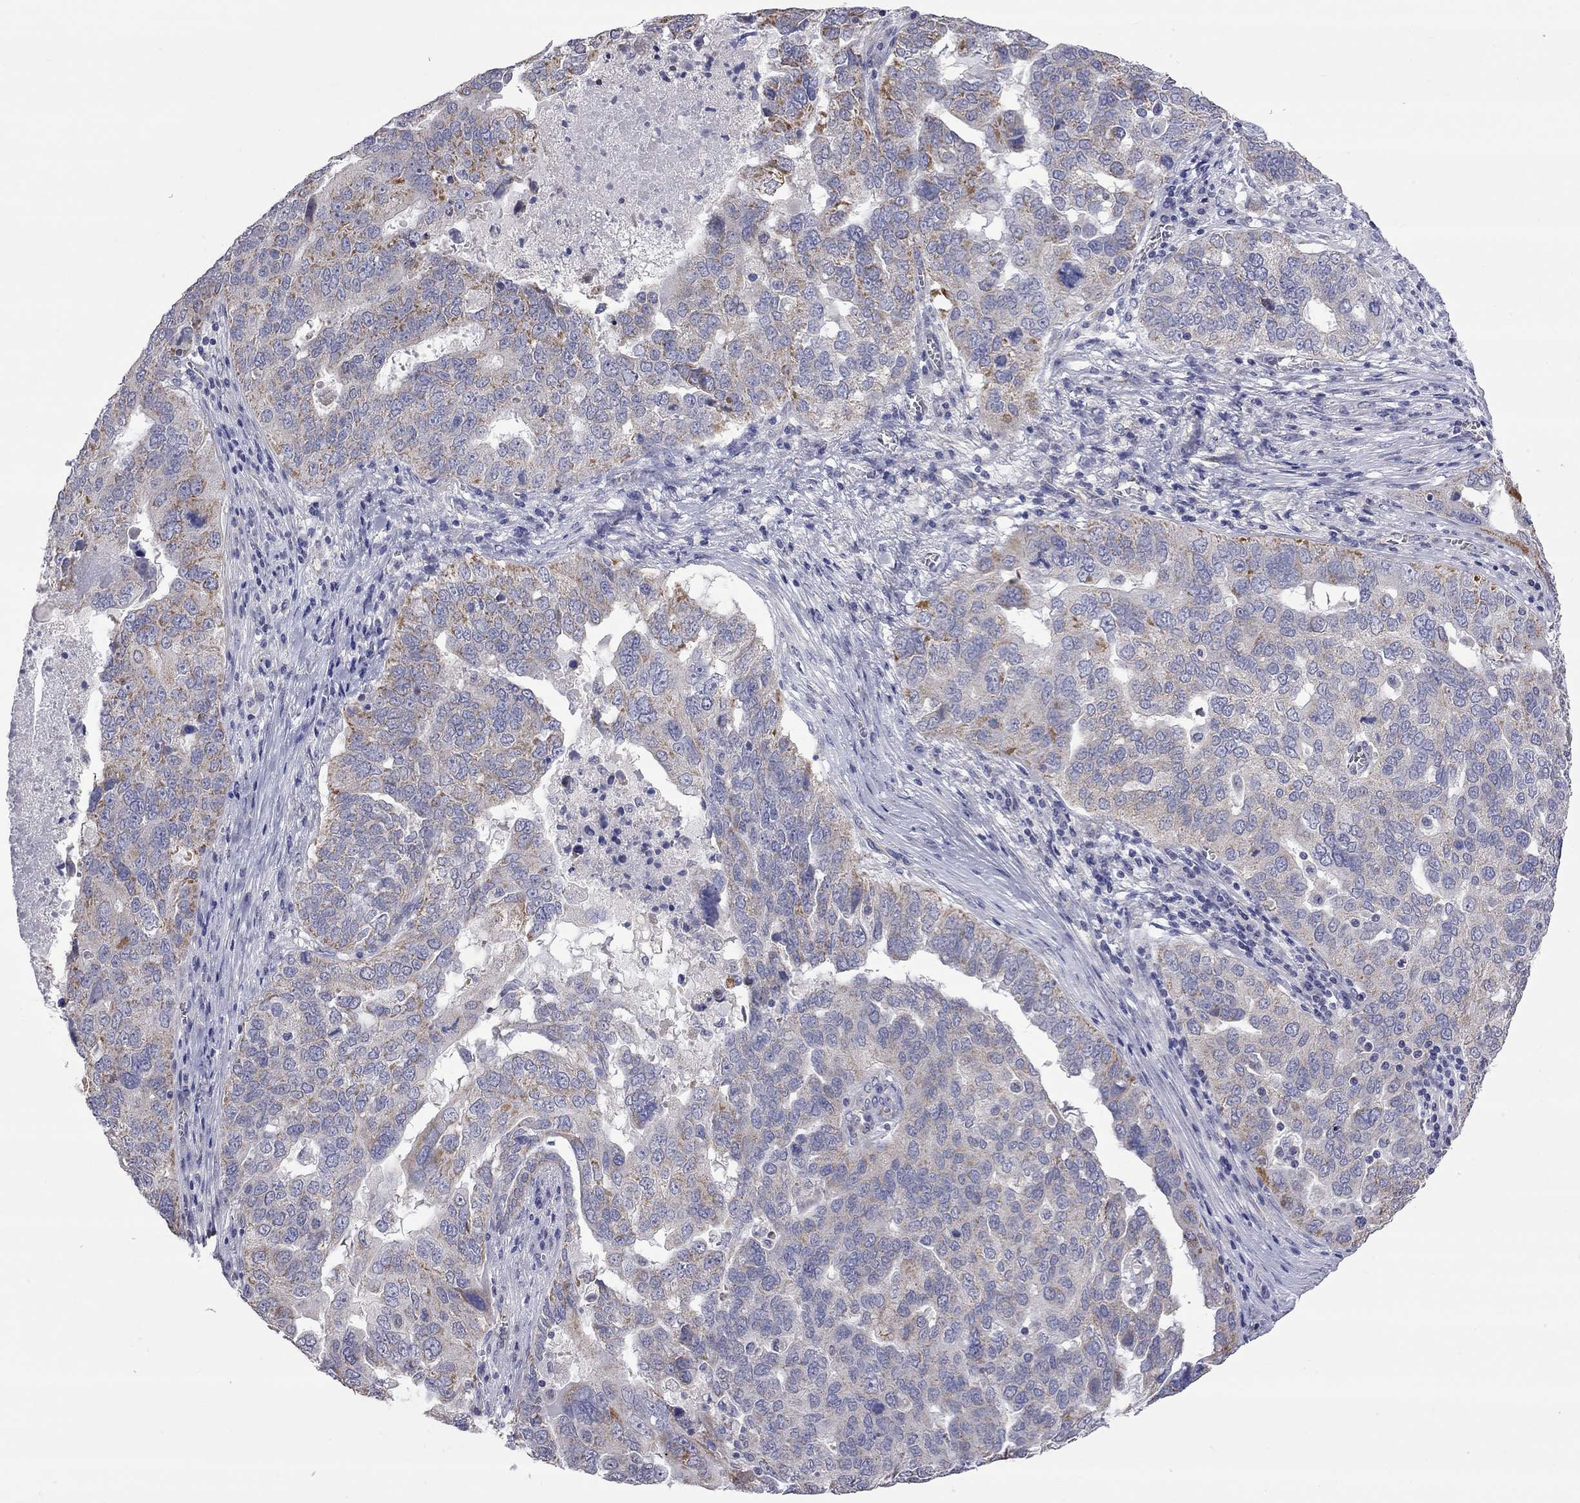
{"staining": {"intensity": "moderate", "quantity": "<25%", "location": "cytoplasmic/membranous"}, "tissue": "ovarian cancer", "cell_type": "Tumor cells", "image_type": "cancer", "snomed": [{"axis": "morphology", "description": "Carcinoma, endometroid"}, {"axis": "topography", "description": "Soft tissue"}, {"axis": "topography", "description": "Ovary"}], "caption": "Ovarian cancer was stained to show a protein in brown. There is low levels of moderate cytoplasmic/membranous positivity in about <25% of tumor cells.", "gene": "OPRK1", "patient": {"sex": "female", "age": 52}}